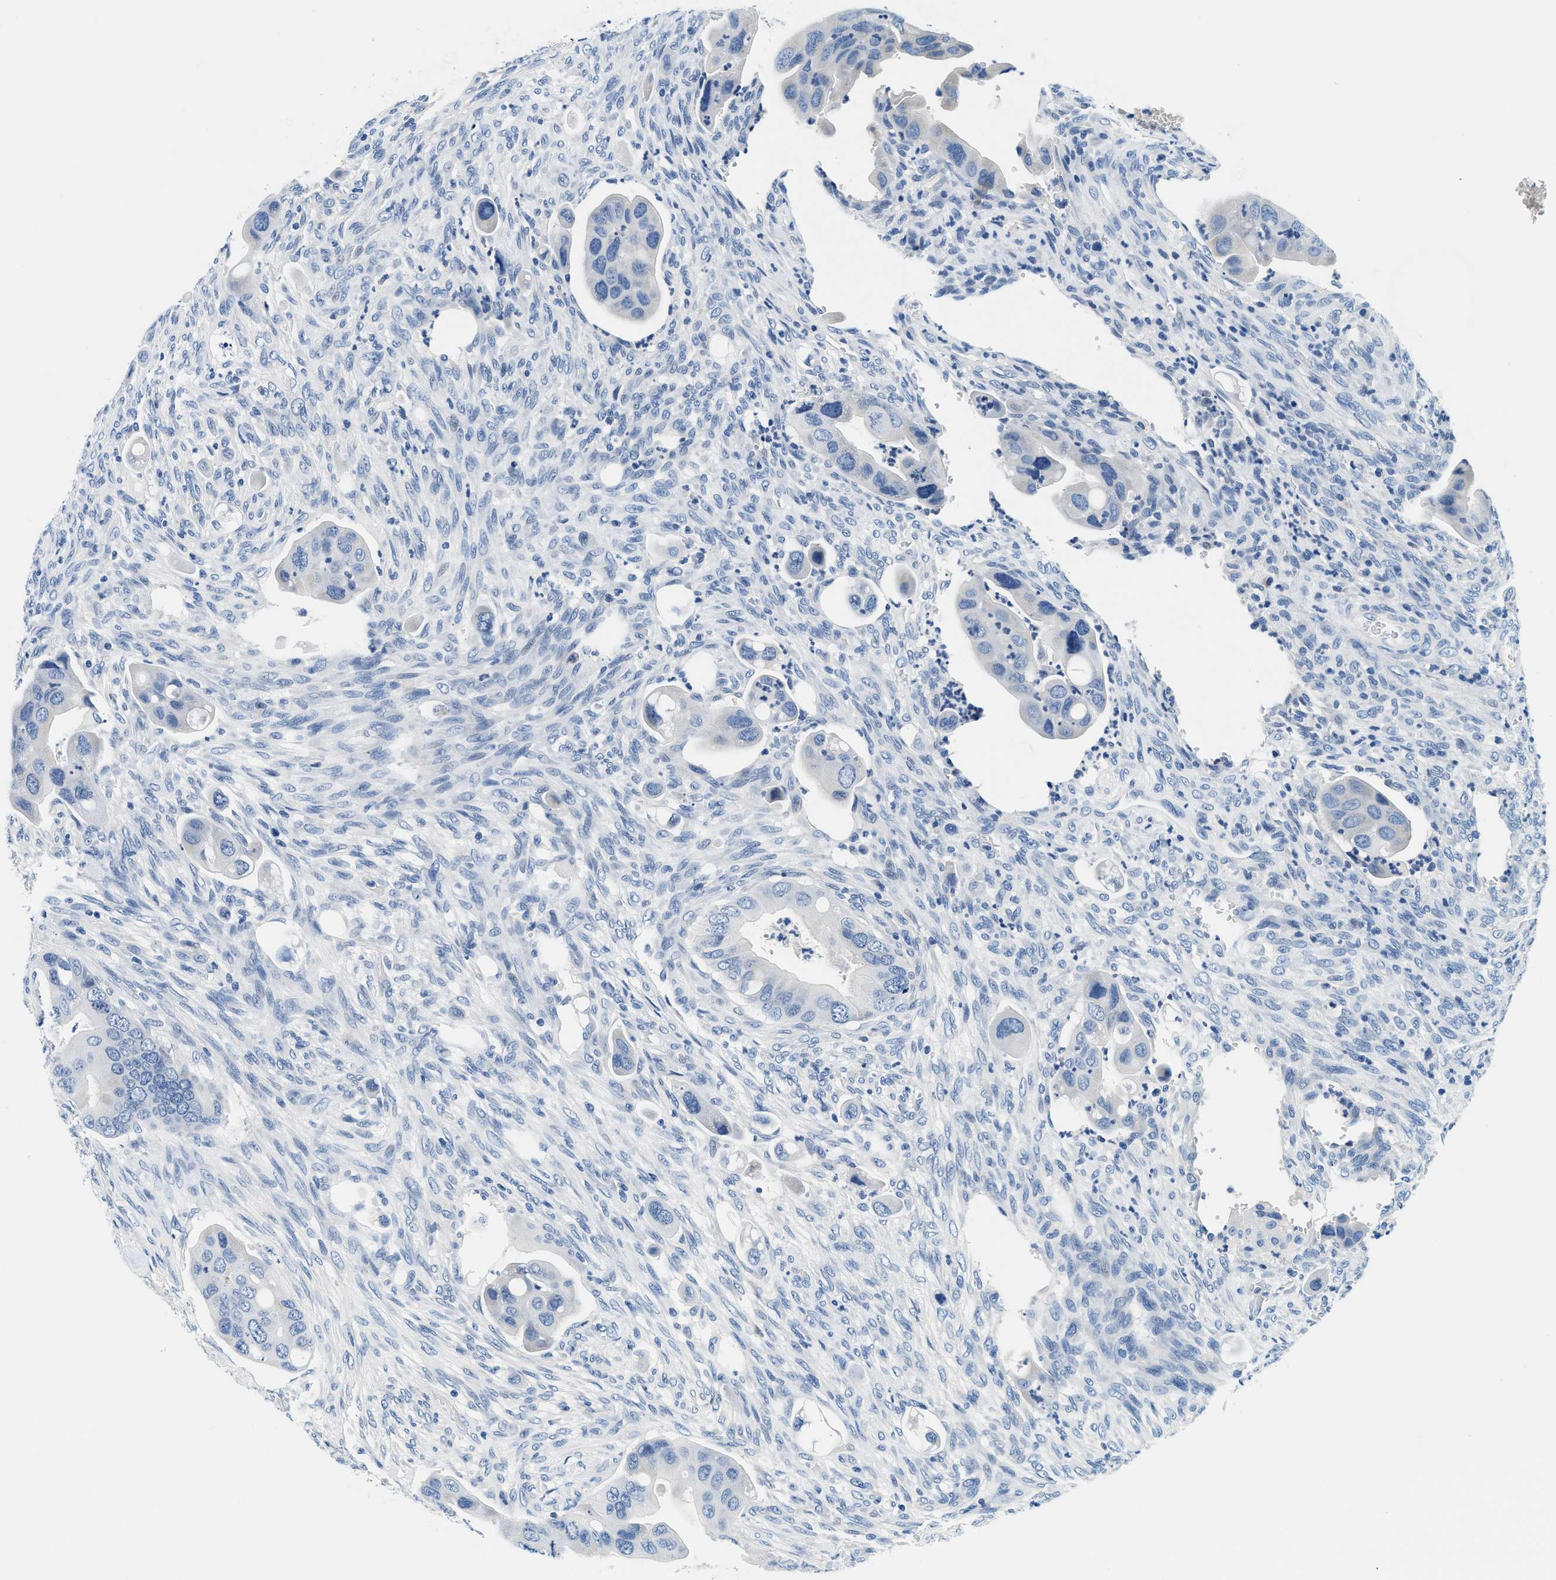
{"staining": {"intensity": "negative", "quantity": "none", "location": "none"}, "tissue": "colorectal cancer", "cell_type": "Tumor cells", "image_type": "cancer", "snomed": [{"axis": "morphology", "description": "Adenocarcinoma, NOS"}, {"axis": "topography", "description": "Rectum"}], "caption": "IHC photomicrograph of neoplastic tissue: human colorectal cancer stained with DAB displays no significant protein positivity in tumor cells. The staining was performed using DAB (3,3'-diaminobenzidine) to visualize the protein expression in brown, while the nuclei were stained in blue with hematoxylin (Magnification: 20x).", "gene": "GSTM3", "patient": {"sex": "female", "age": 57}}